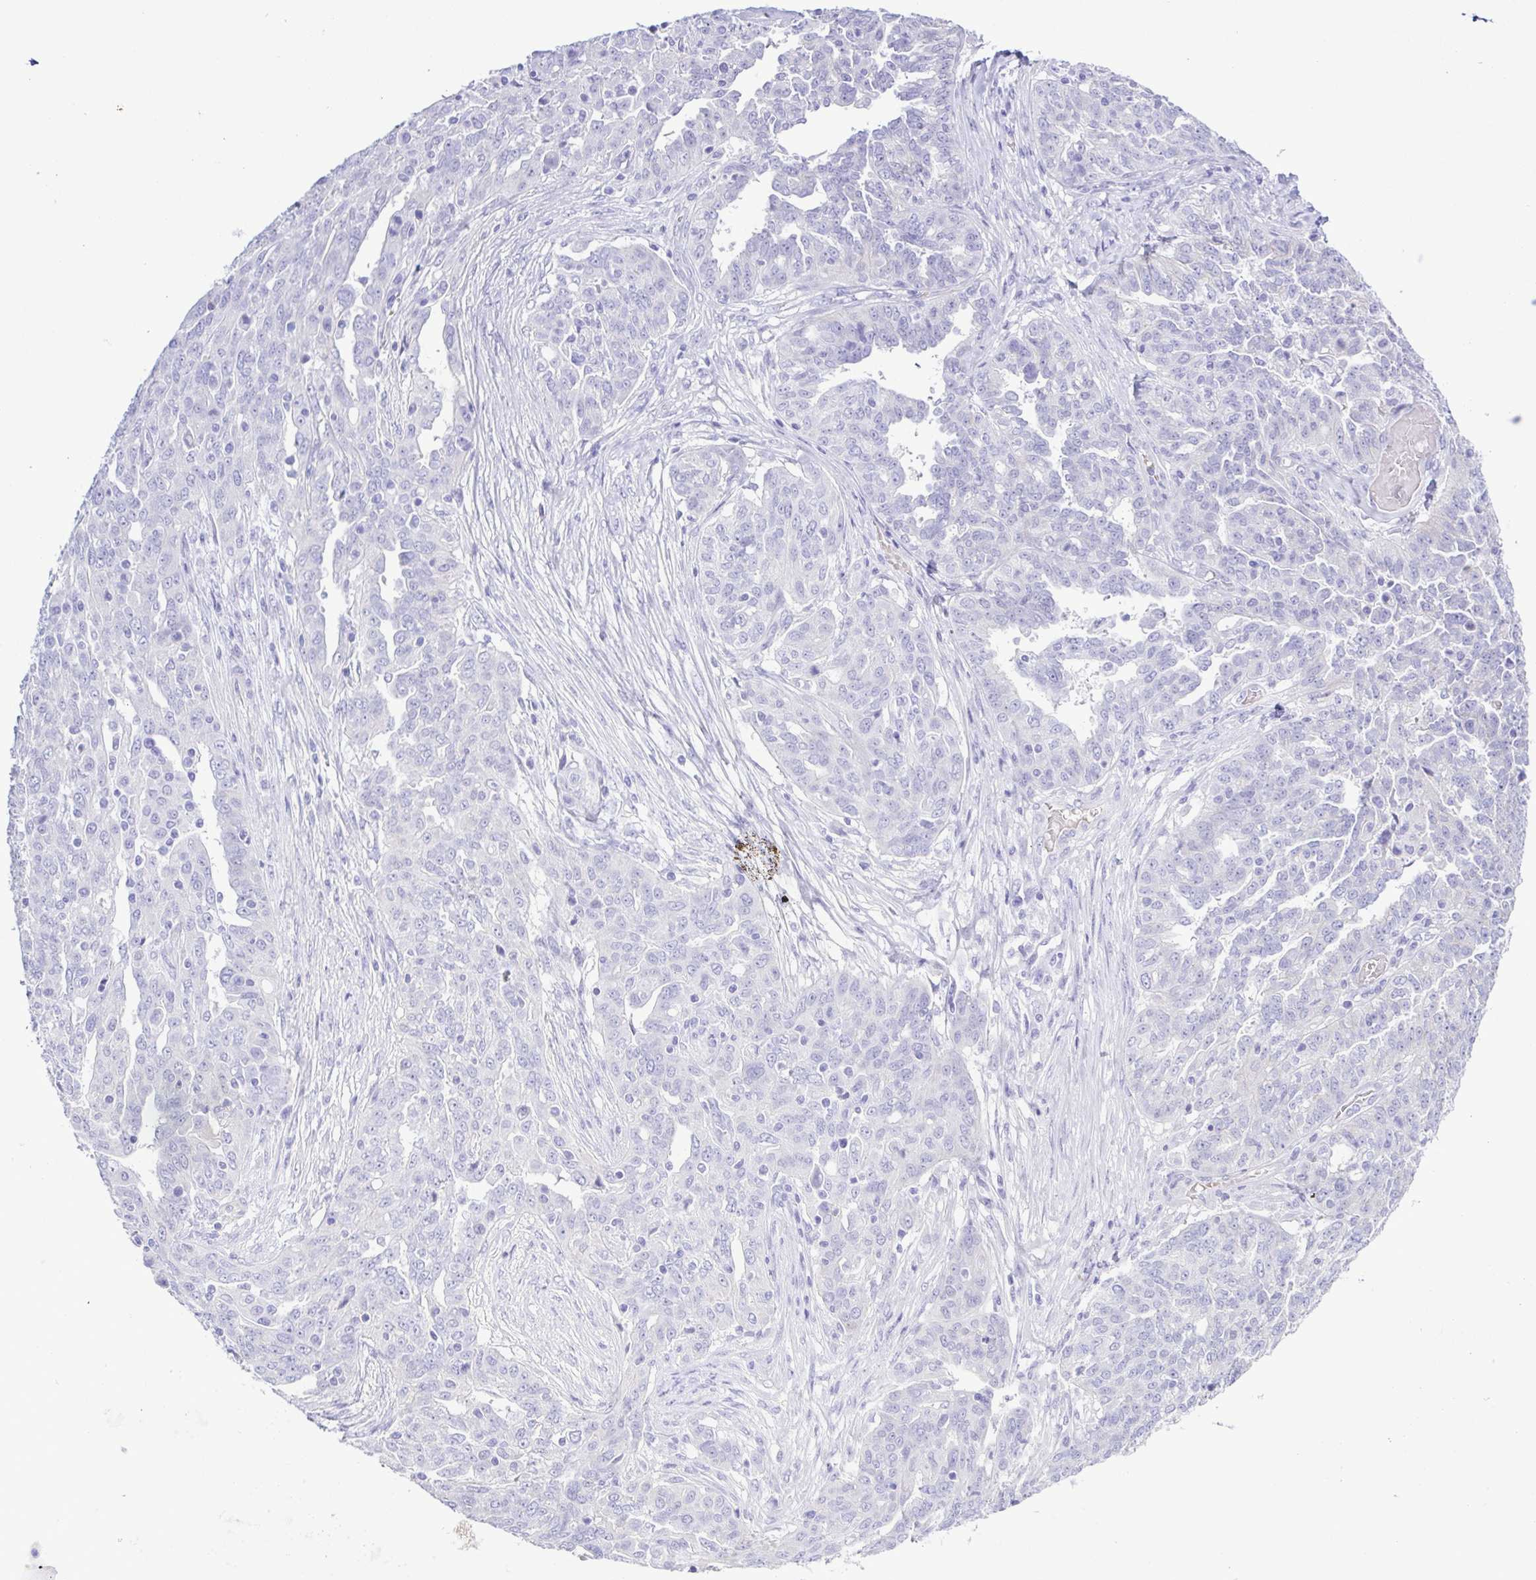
{"staining": {"intensity": "negative", "quantity": "none", "location": "none"}, "tissue": "ovarian cancer", "cell_type": "Tumor cells", "image_type": "cancer", "snomed": [{"axis": "morphology", "description": "Cystadenocarcinoma, serous, NOS"}, {"axis": "topography", "description": "Ovary"}], "caption": "Ovarian cancer (serous cystadenocarcinoma) stained for a protein using IHC exhibits no staining tumor cells.", "gene": "CYP11A1", "patient": {"sex": "female", "age": 67}}